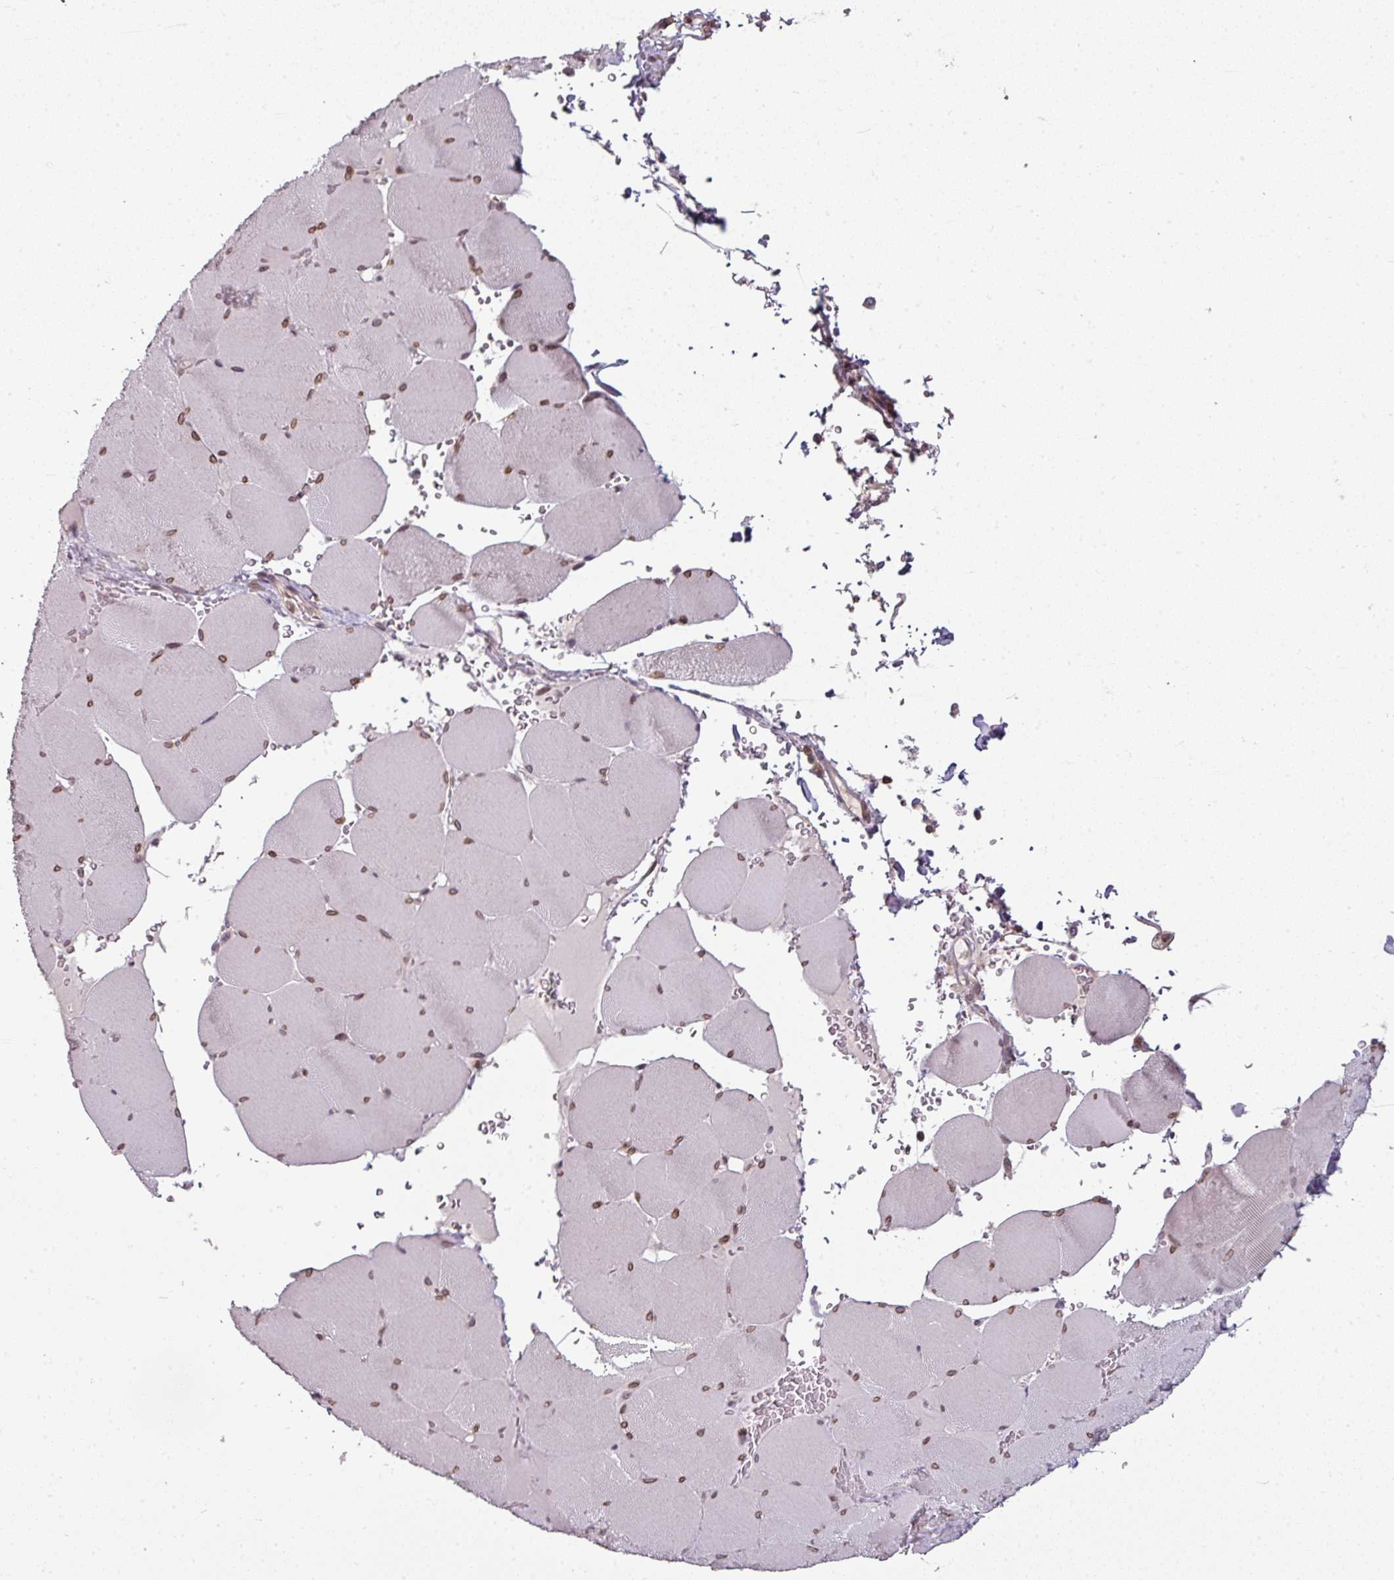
{"staining": {"intensity": "moderate", "quantity": "25%-75%", "location": "cytoplasmic/membranous,nuclear"}, "tissue": "skeletal muscle", "cell_type": "Myocytes", "image_type": "normal", "snomed": [{"axis": "morphology", "description": "Normal tissue, NOS"}, {"axis": "topography", "description": "Skeletal muscle"}, {"axis": "topography", "description": "Head-Neck"}], "caption": "Protein expression analysis of normal skeletal muscle shows moderate cytoplasmic/membranous,nuclear staining in about 25%-75% of myocytes. The staining is performed using DAB brown chromogen to label protein expression. The nuclei are counter-stained blue using hematoxylin.", "gene": "RANGAP1", "patient": {"sex": "male", "age": 66}}